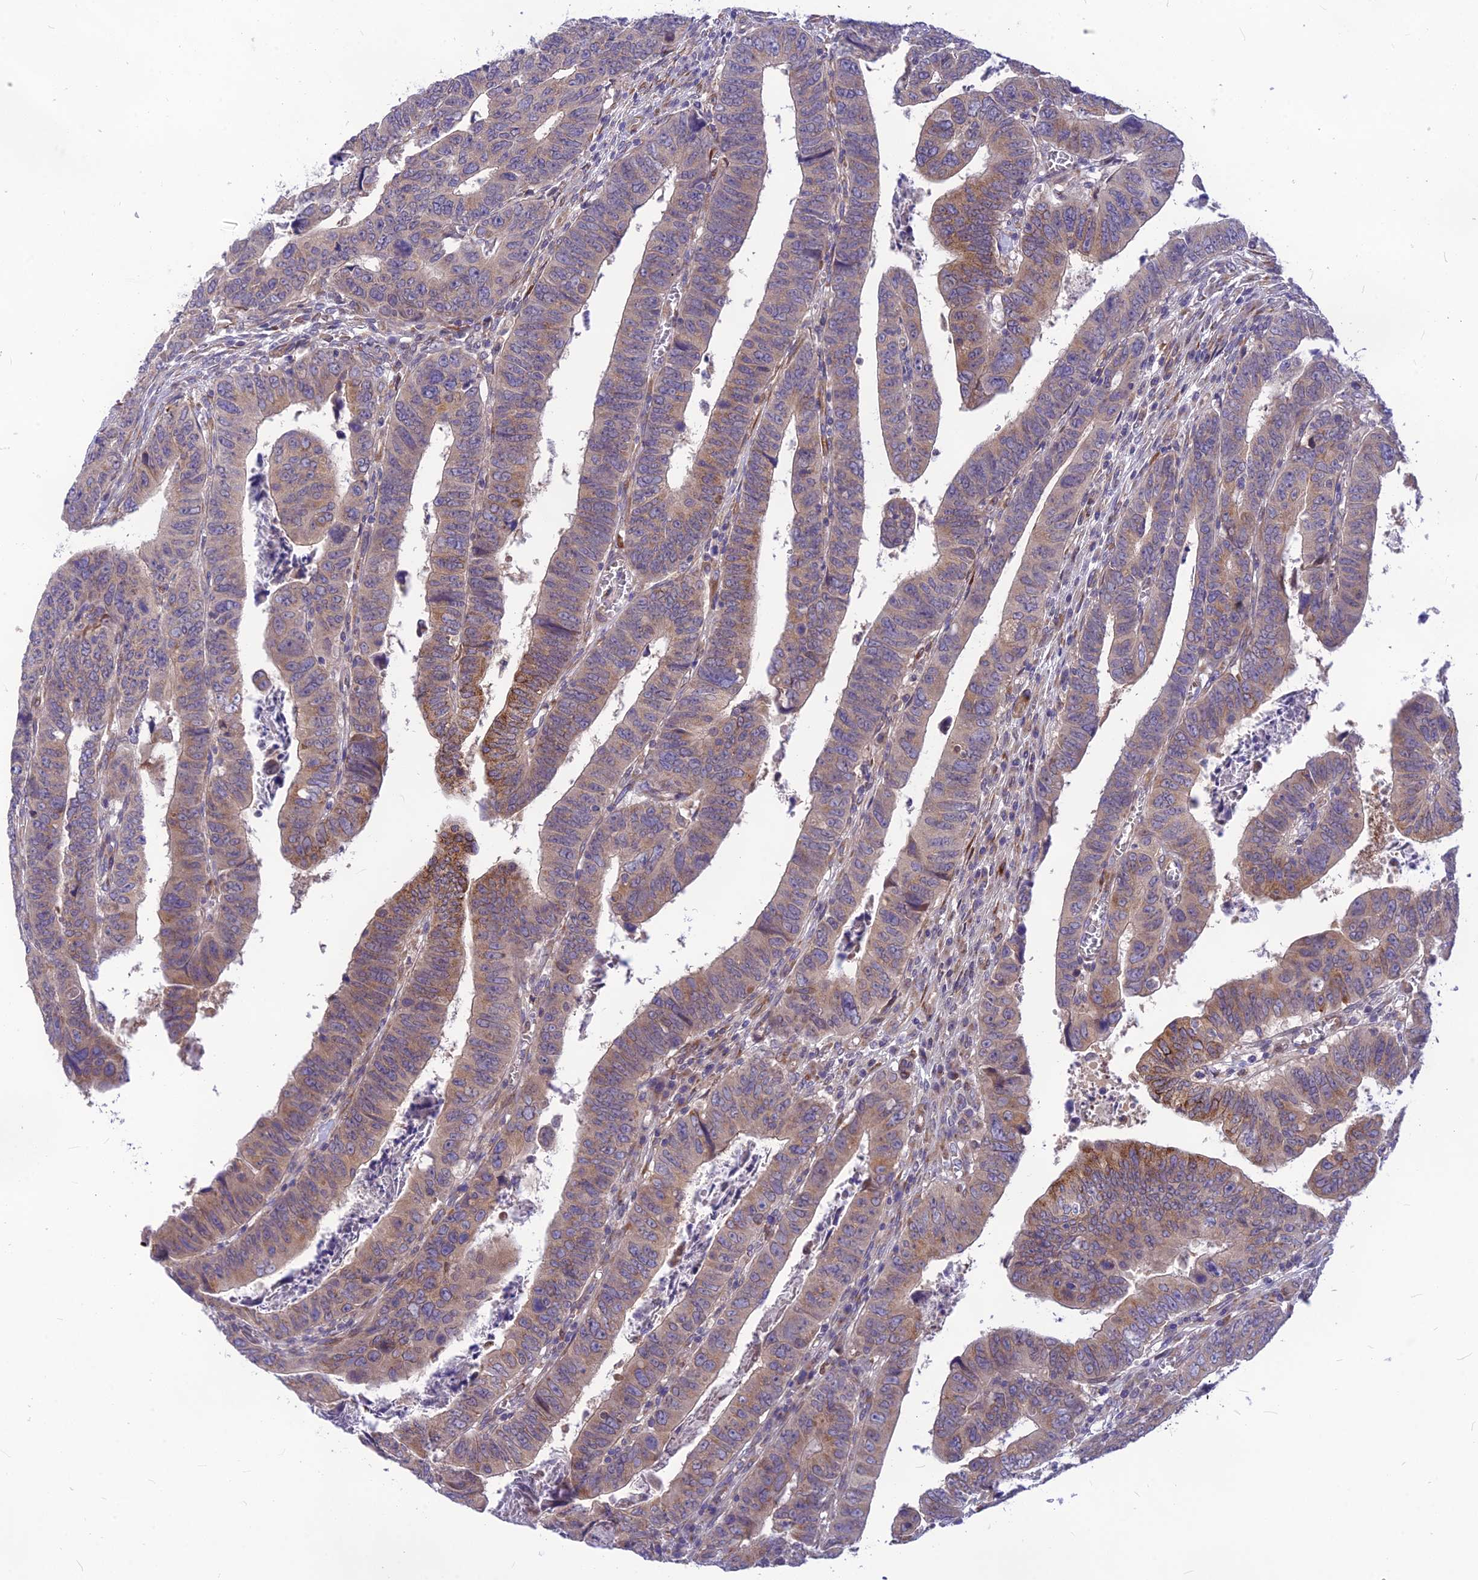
{"staining": {"intensity": "moderate", "quantity": "<25%", "location": "cytoplasmic/membranous"}, "tissue": "colorectal cancer", "cell_type": "Tumor cells", "image_type": "cancer", "snomed": [{"axis": "morphology", "description": "Normal tissue, NOS"}, {"axis": "morphology", "description": "Adenocarcinoma, NOS"}, {"axis": "topography", "description": "Rectum"}], "caption": "Colorectal cancer (adenocarcinoma) tissue demonstrates moderate cytoplasmic/membranous expression in approximately <25% of tumor cells, visualized by immunohistochemistry.", "gene": "PTCD2", "patient": {"sex": "female", "age": 65}}